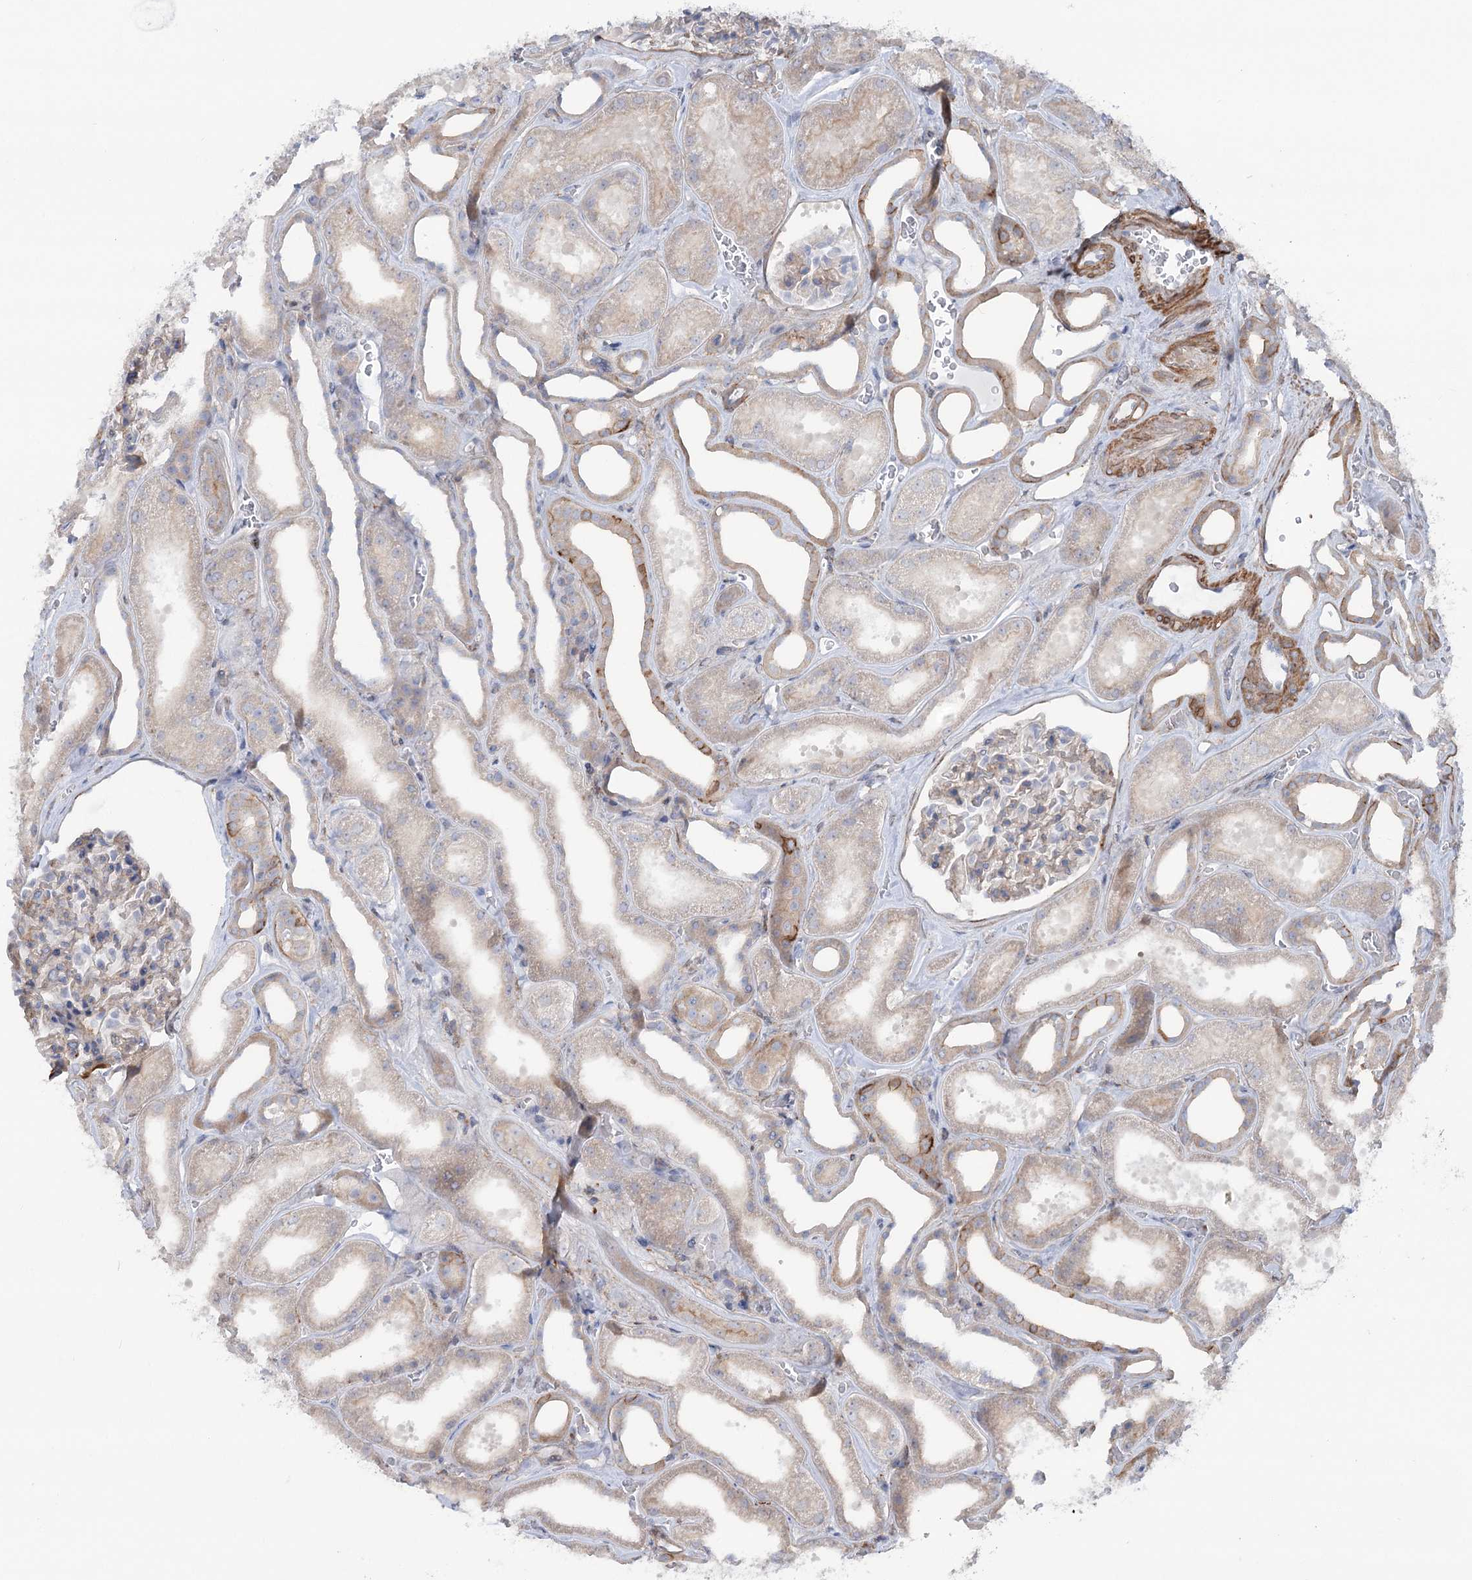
{"staining": {"intensity": "weak", "quantity": "25%-75%", "location": "cytoplasmic/membranous"}, "tissue": "kidney", "cell_type": "Cells in glomeruli", "image_type": "normal", "snomed": [{"axis": "morphology", "description": "Normal tissue, NOS"}, {"axis": "morphology", "description": "Adenocarcinoma, NOS"}, {"axis": "topography", "description": "Kidney"}], "caption": "A high-resolution photomicrograph shows immunohistochemistry (IHC) staining of normal kidney, which displays weak cytoplasmic/membranous expression in about 25%-75% of cells in glomeruli. The staining was performed using DAB, with brown indicating positive protein expression. Nuclei are stained blue with hematoxylin.", "gene": "LARP1B", "patient": {"sex": "female", "age": 68}}